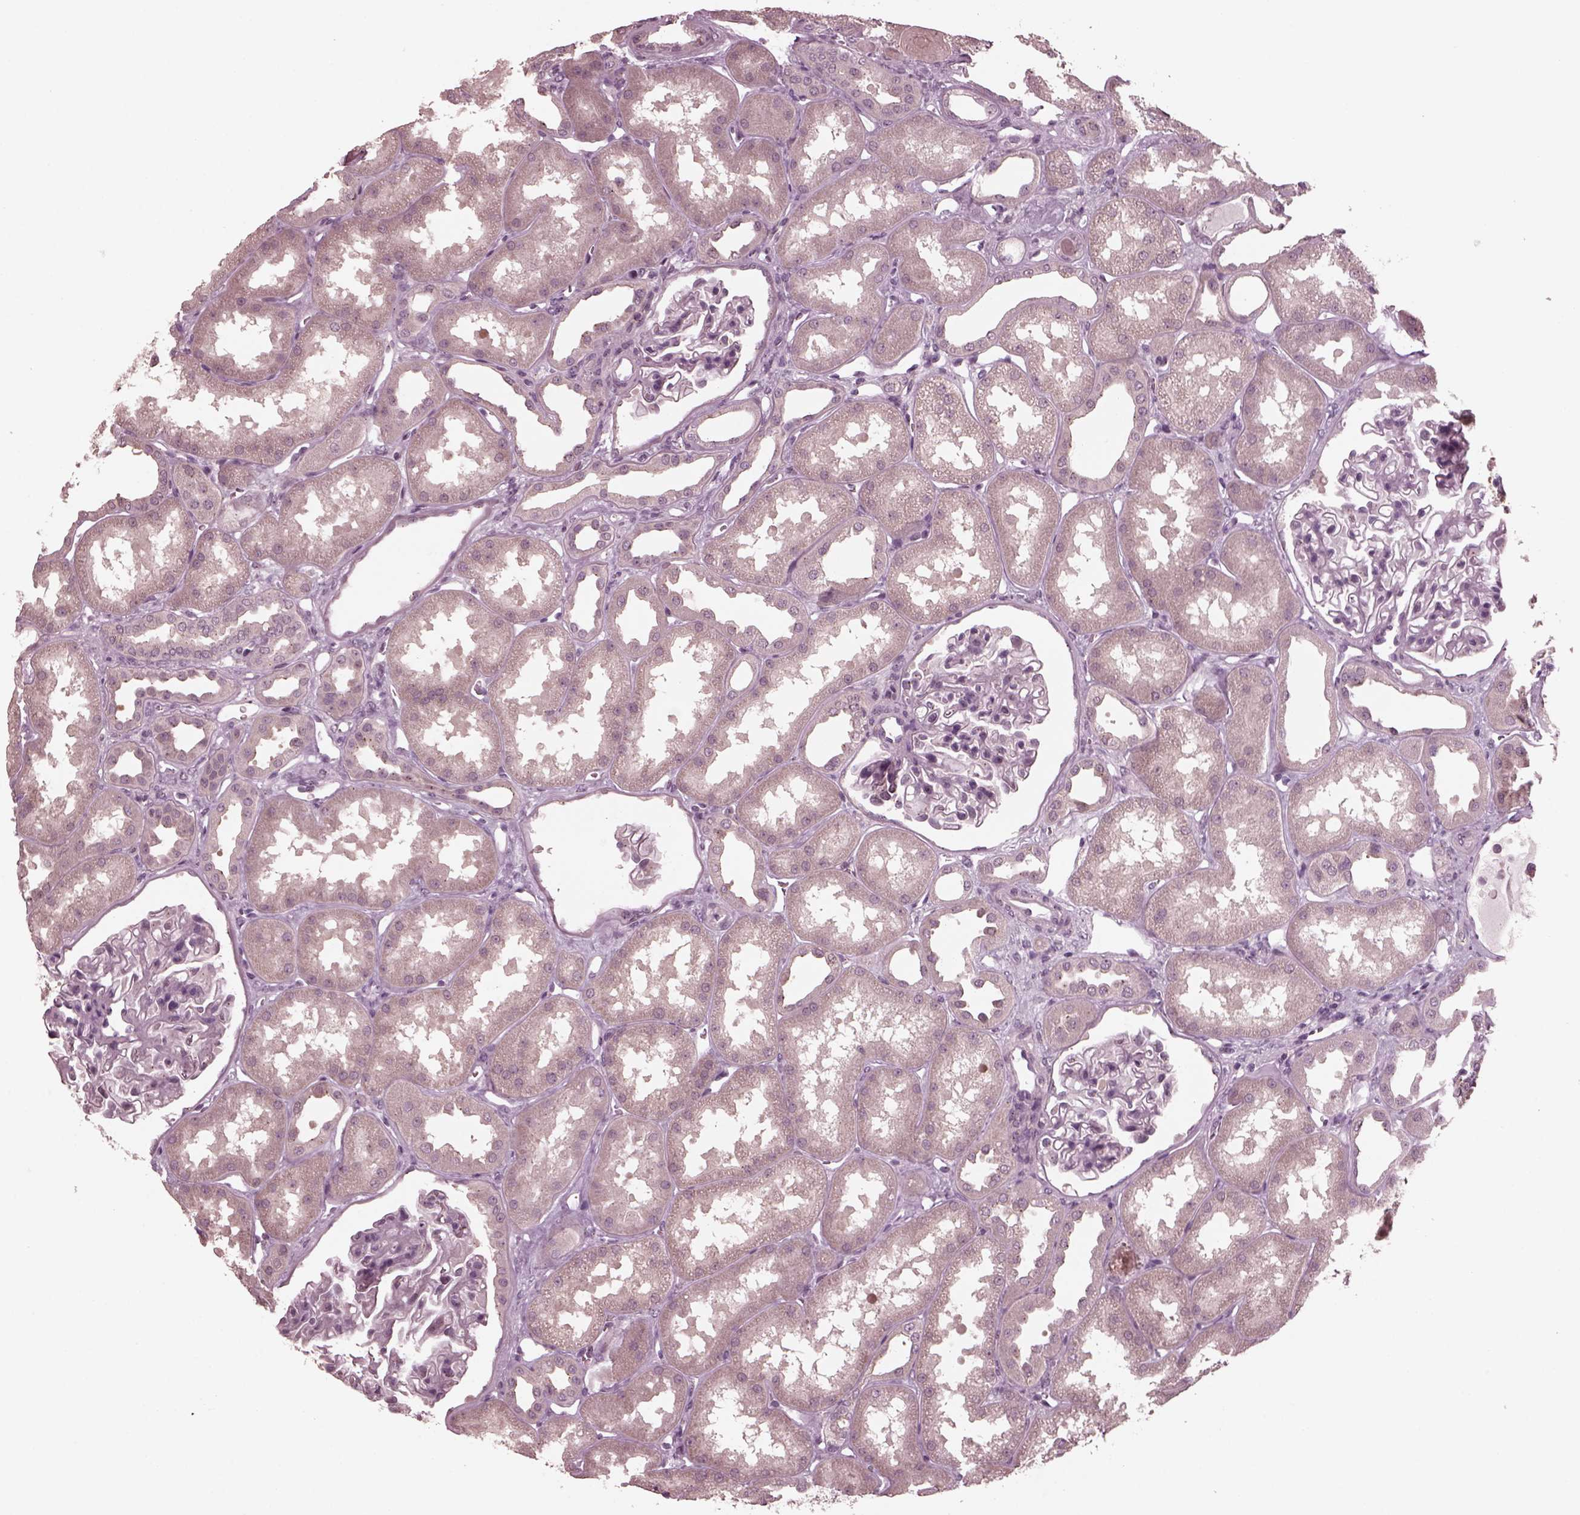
{"staining": {"intensity": "negative", "quantity": "none", "location": "none"}, "tissue": "kidney", "cell_type": "Cells in glomeruli", "image_type": "normal", "snomed": [{"axis": "morphology", "description": "Normal tissue, NOS"}, {"axis": "topography", "description": "Kidney"}], "caption": "This is a micrograph of immunohistochemistry (IHC) staining of benign kidney, which shows no expression in cells in glomeruli. (Immunohistochemistry, brightfield microscopy, high magnification).", "gene": "SAXO1", "patient": {"sex": "male", "age": 61}}